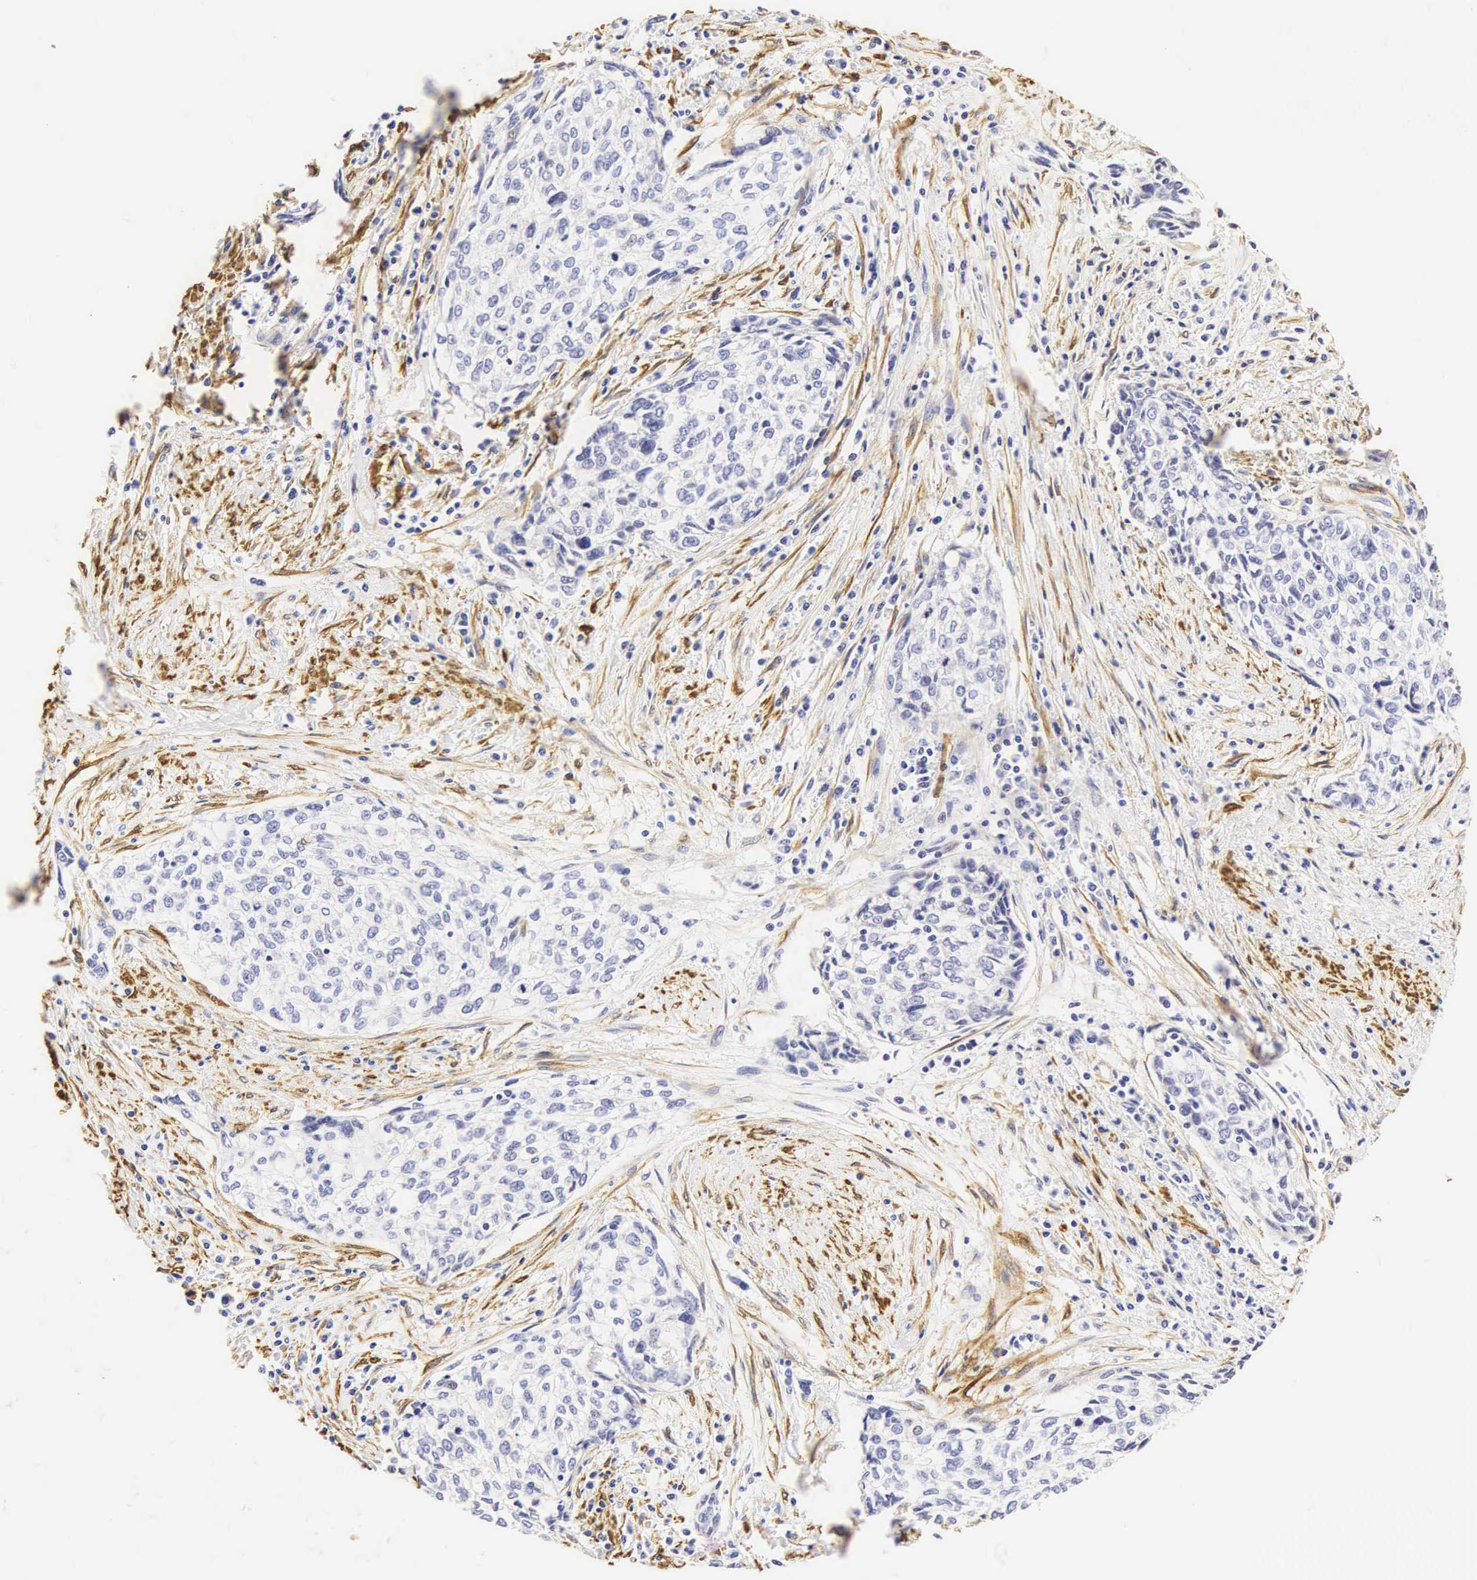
{"staining": {"intensity": "negative", "quantity": "none", "location": "none"}, "tissue": "cervical cancer", "cell_type": "Tumor cells", "image_type": "cancer", "snomed": [{"axis": "morphology", "description": "Squamous cell carcinoma, NOS"}, {"axis": "topography", "description": "Cervix"}], "caption": "Immunohistochemical staining of human cervical cancer exhibits no significant staining in tumor cells.", "gene": "CNN1", "patient": {"sex": "female", "age": 57}}